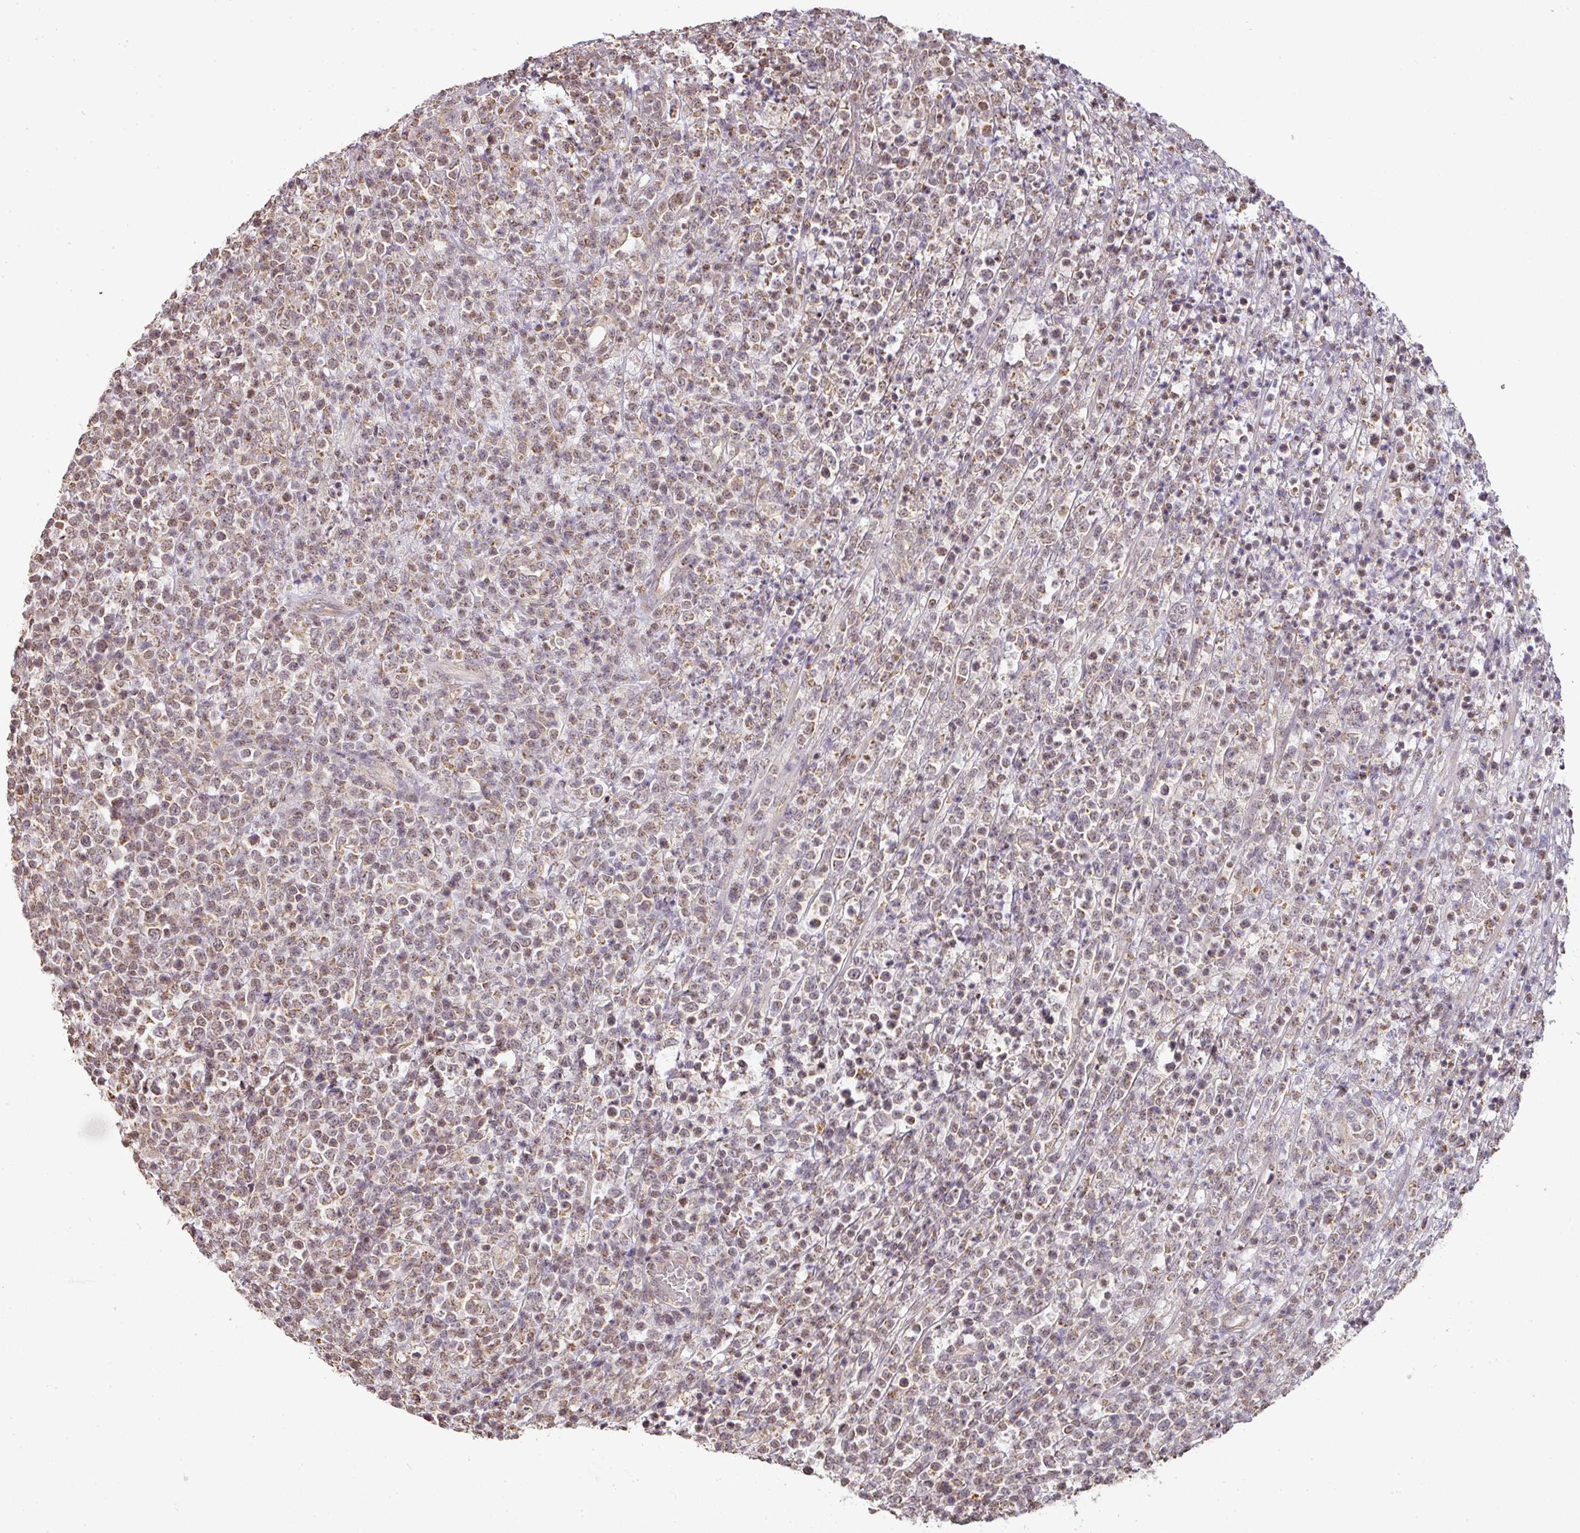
{"staining": {"intensity": "moderate", "quantity": ">75%", "location": "cytoplasmic/membranous"}, "tissue": "lymphoma", "cell_type": "Tumor cells", "image_type": "cancer", "snomed": [{"axis": "morphology", "description": "Malignant lymphoma, non-Hodgkin's type, High grade"}, {"axis": "topography", "description": "Colon"}], "caption": "Immunohistochemistry (IHC) histopathology image of neoplastic tissue: lymphoma stained using immunohistochemistry (IHC) shows medium levels of moderate protein expression localized specifically in the cytoplasmic/membranous of tumor cells, appearing as a cytoplasmic/membranous brown color.", "gene": "MYOM2", "patient": {"sex": "female", "age": 53}}